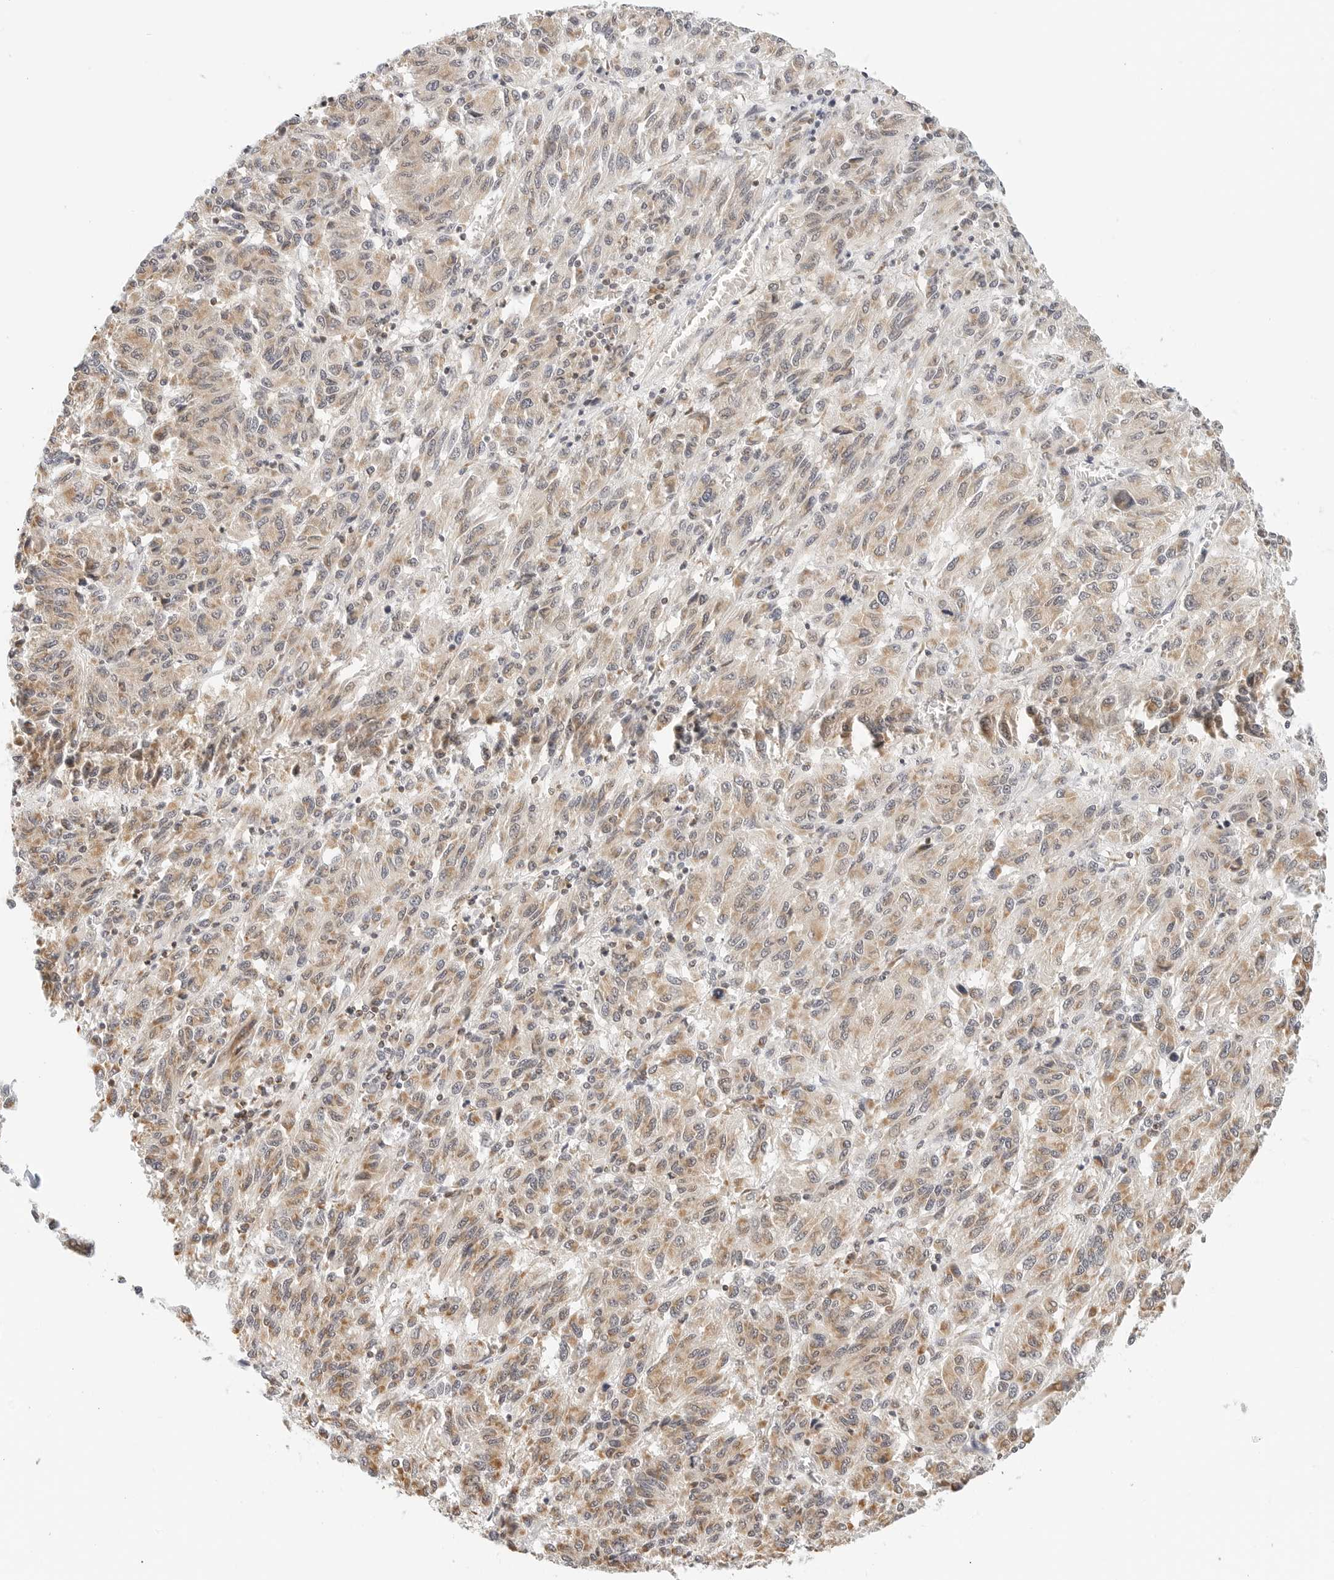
{"staining": {"intensity": "weak", "quantity": ">75%", "location": "cytoplasmic/membranous"}, "tissue": "melanoma", "cell_type": "Tumor cells", "image_type": "cancer", "snomed": [{"axis": "morphology", "description": "Malignant melanoma, Metastatic site"}, {"axis": "topography", "description": "Lung"}], "caption": "This photomicrograph displays immunohistochemistry staining of melanoma, with low weak cytoplasmic/membranous positivity in approximately >75% of tumor cells.", "gene": "ATL1", "patient": {"sex": "male", "age": 64}}